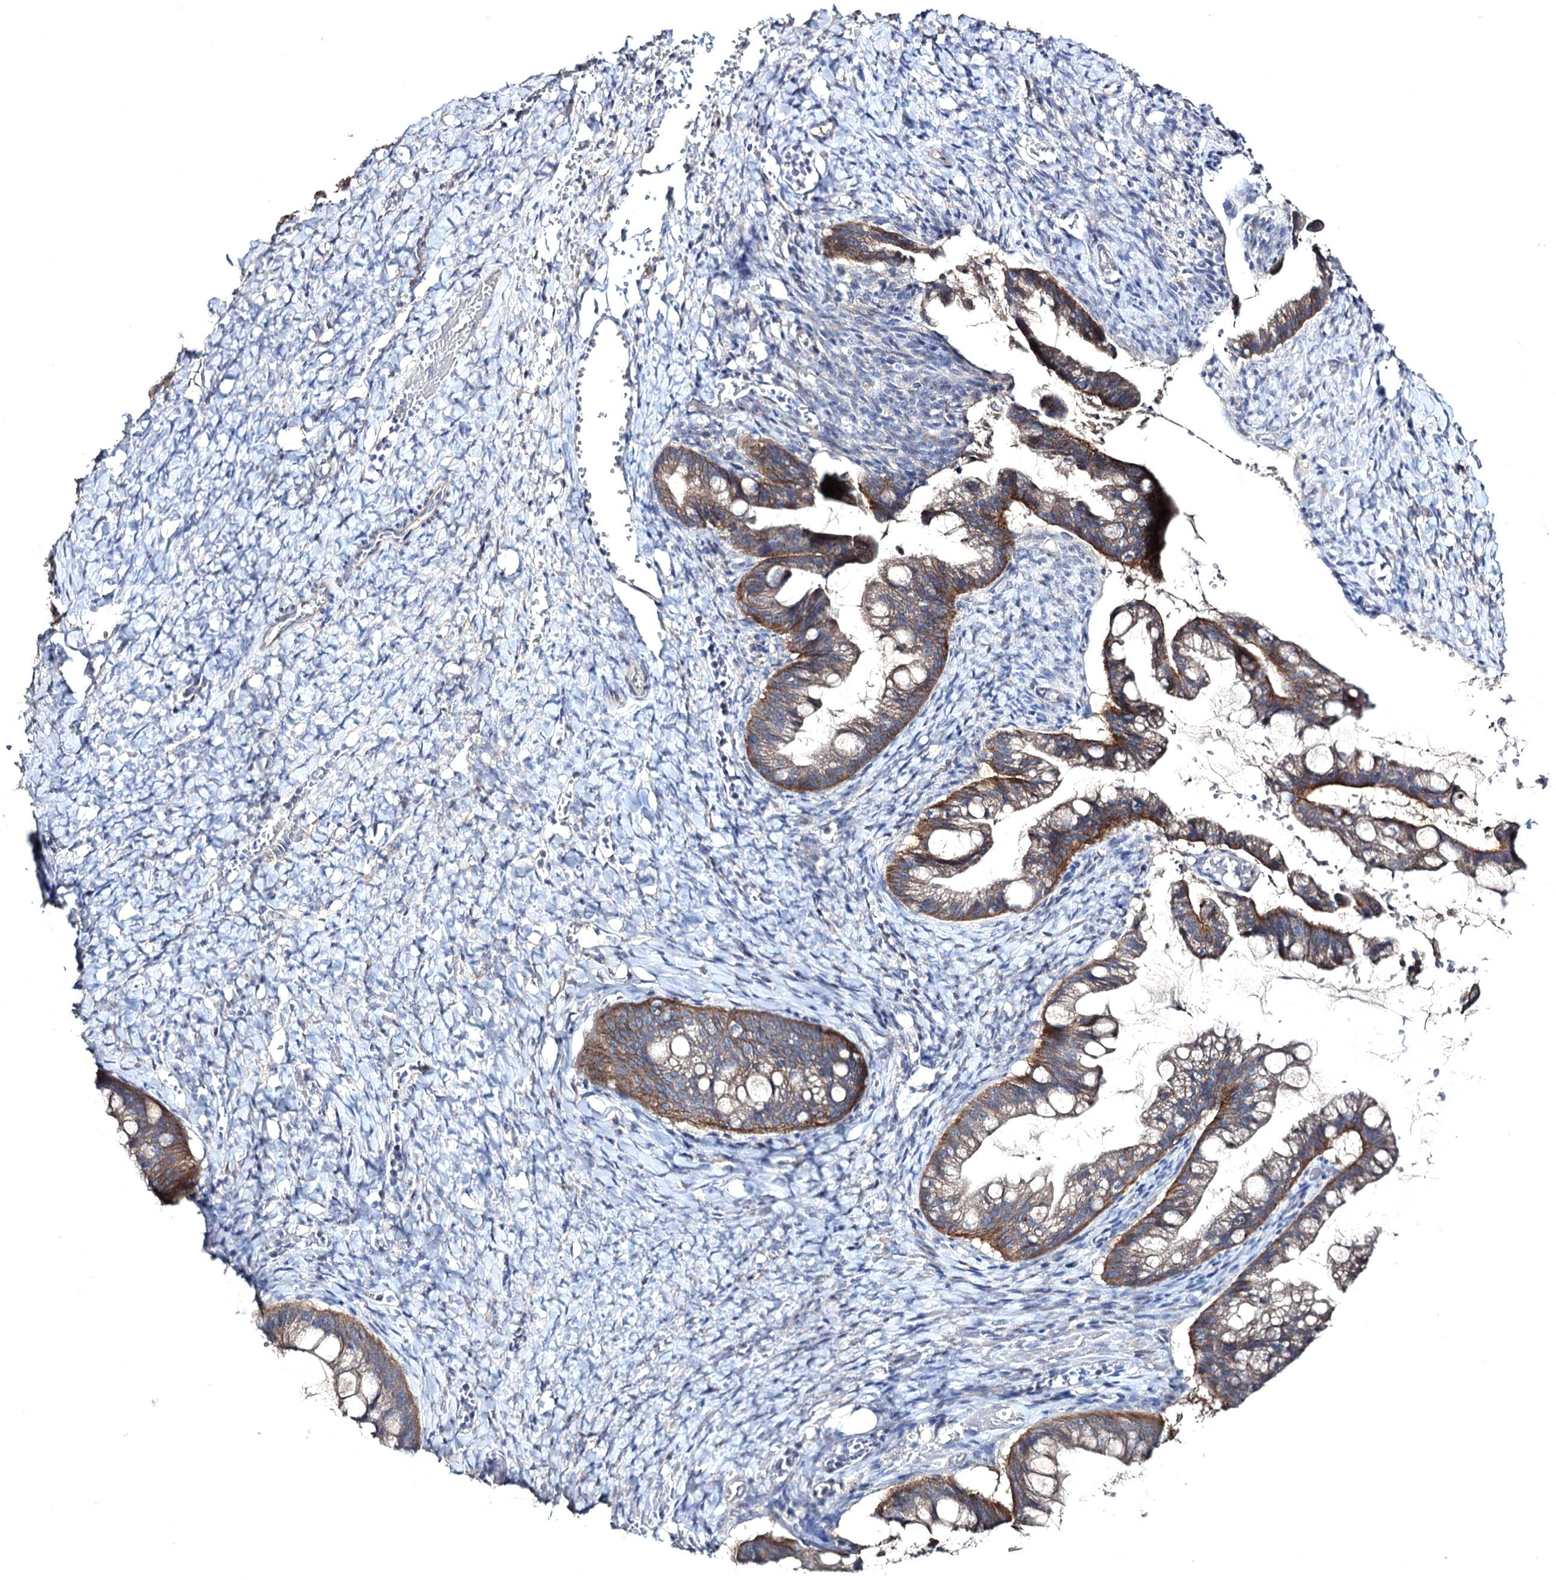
{"staining": {"intensity": "moderate", "quantity": ">75%", "location": "cytoplasmic/membranous"}, "tissue": "ovarian cancer", "cell_type": "Tumor cells", "image_type": "cancer", "snomed": [{"axis": "morphology", "description": "Cystadenocarcinoma, mucinous, NOS"}, {"axis": "topography", "description": "Ovary"}], "caption": "Mucinous cystadenocarcinoma (ovarian) tissue demonstrates moderate cytoplasmic/membranous staining in approximately >75% of tumor cells", "gene": "SEMA4G", "patient": {"sex": "female", "age": 73}}